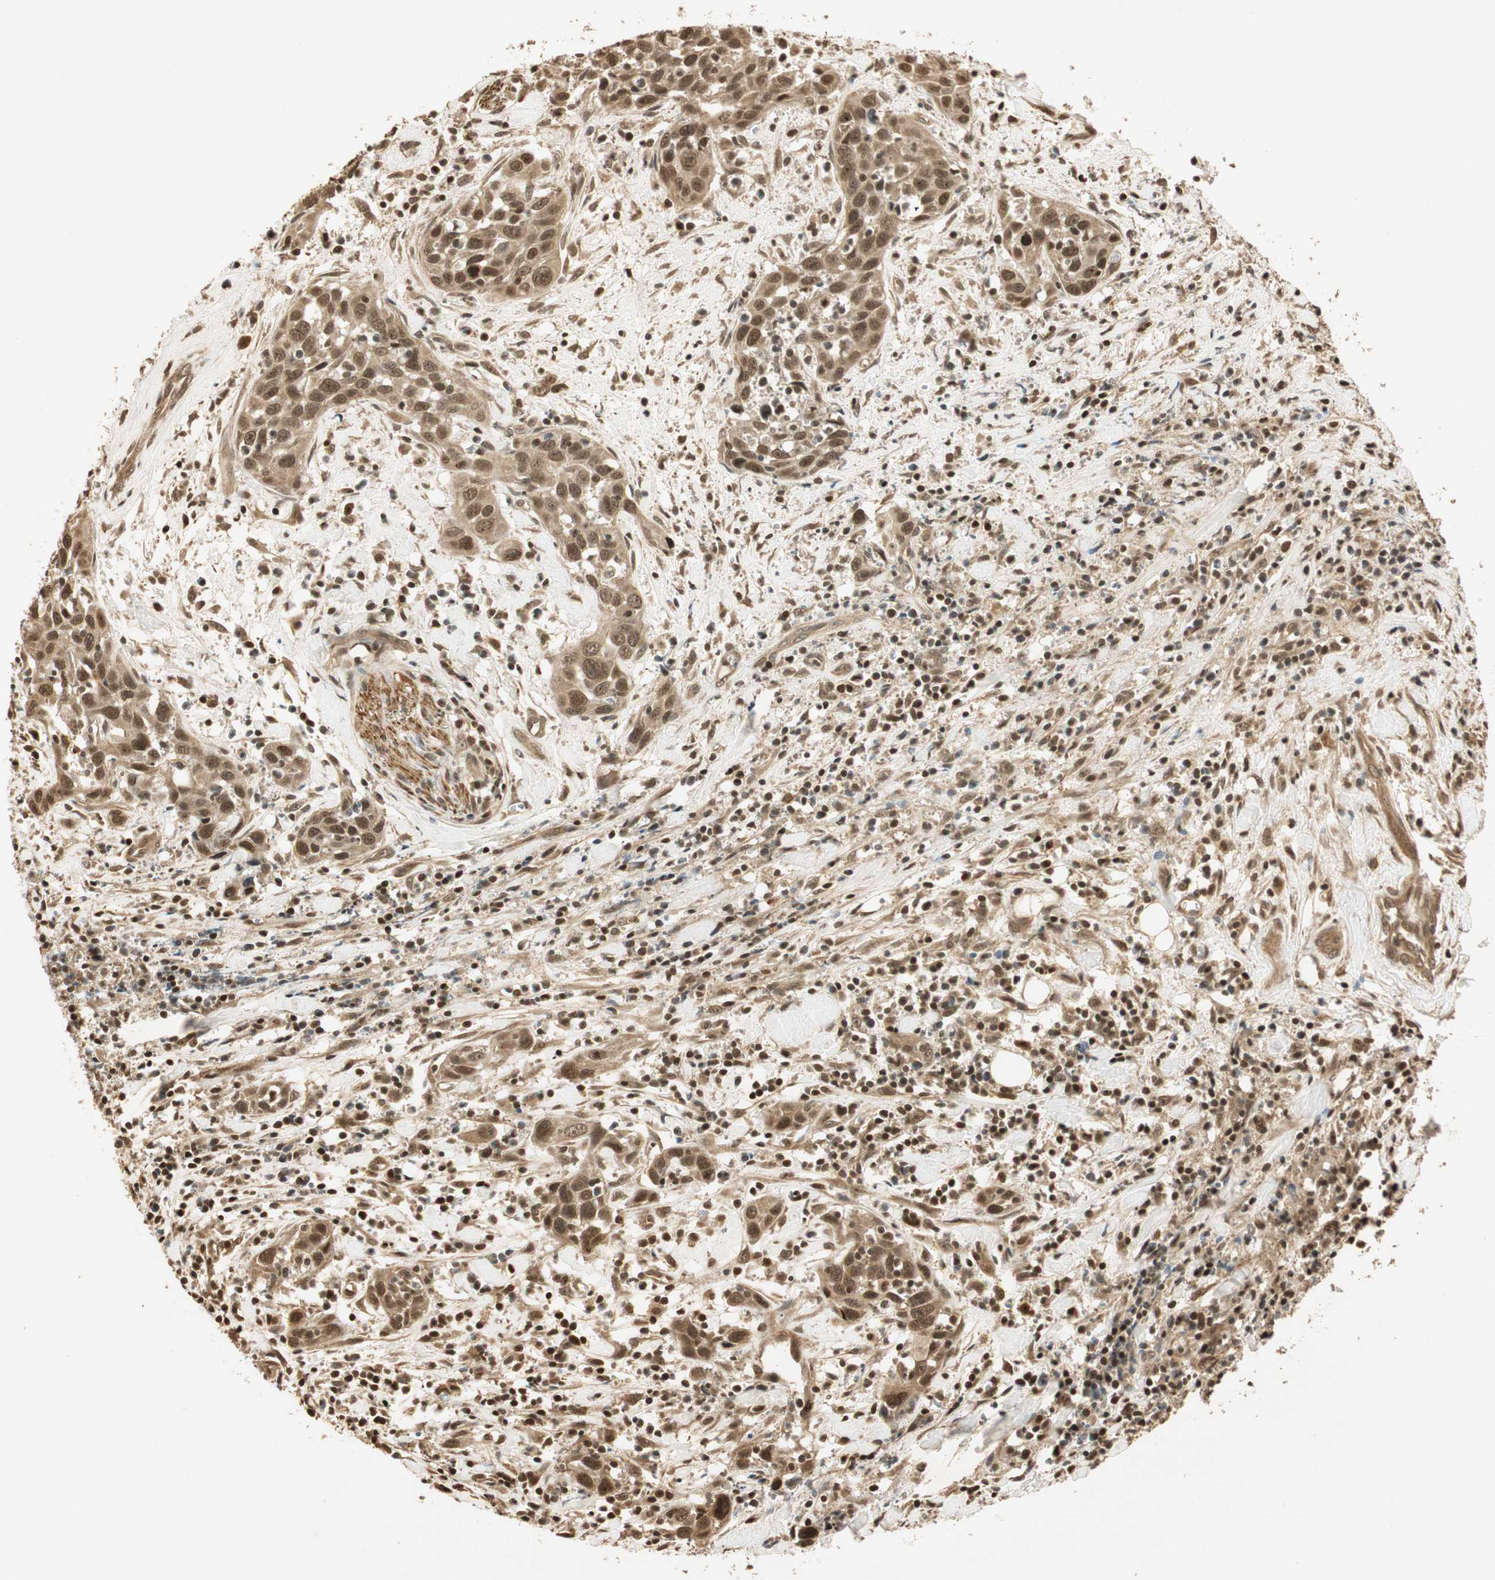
{"staining": {"intensity": "moderate", "quantity": ">75%", "location": "cytoplasmic/membranous"}, "tissue": "head and neck cancer", "cell_type": "Tumor cells", "image_type": "cancer", "snomed": [{"axis": "morphology", "description": "Squamous cell carcinoma, NOS"}, {"axis": "topography", "description": "Oral tissue"}, {"axis": "topography", "description": "Head-Neck"}], "caption": "Brown immunohistochemical staining in human head and neck cancer (squamous cell carcinoma) demonstrates moderate cytoplasmic/membranous expression in about >75% of tumor cells.", "gene": "RPA3", "patient": {"sex": "female", "age": 50}}